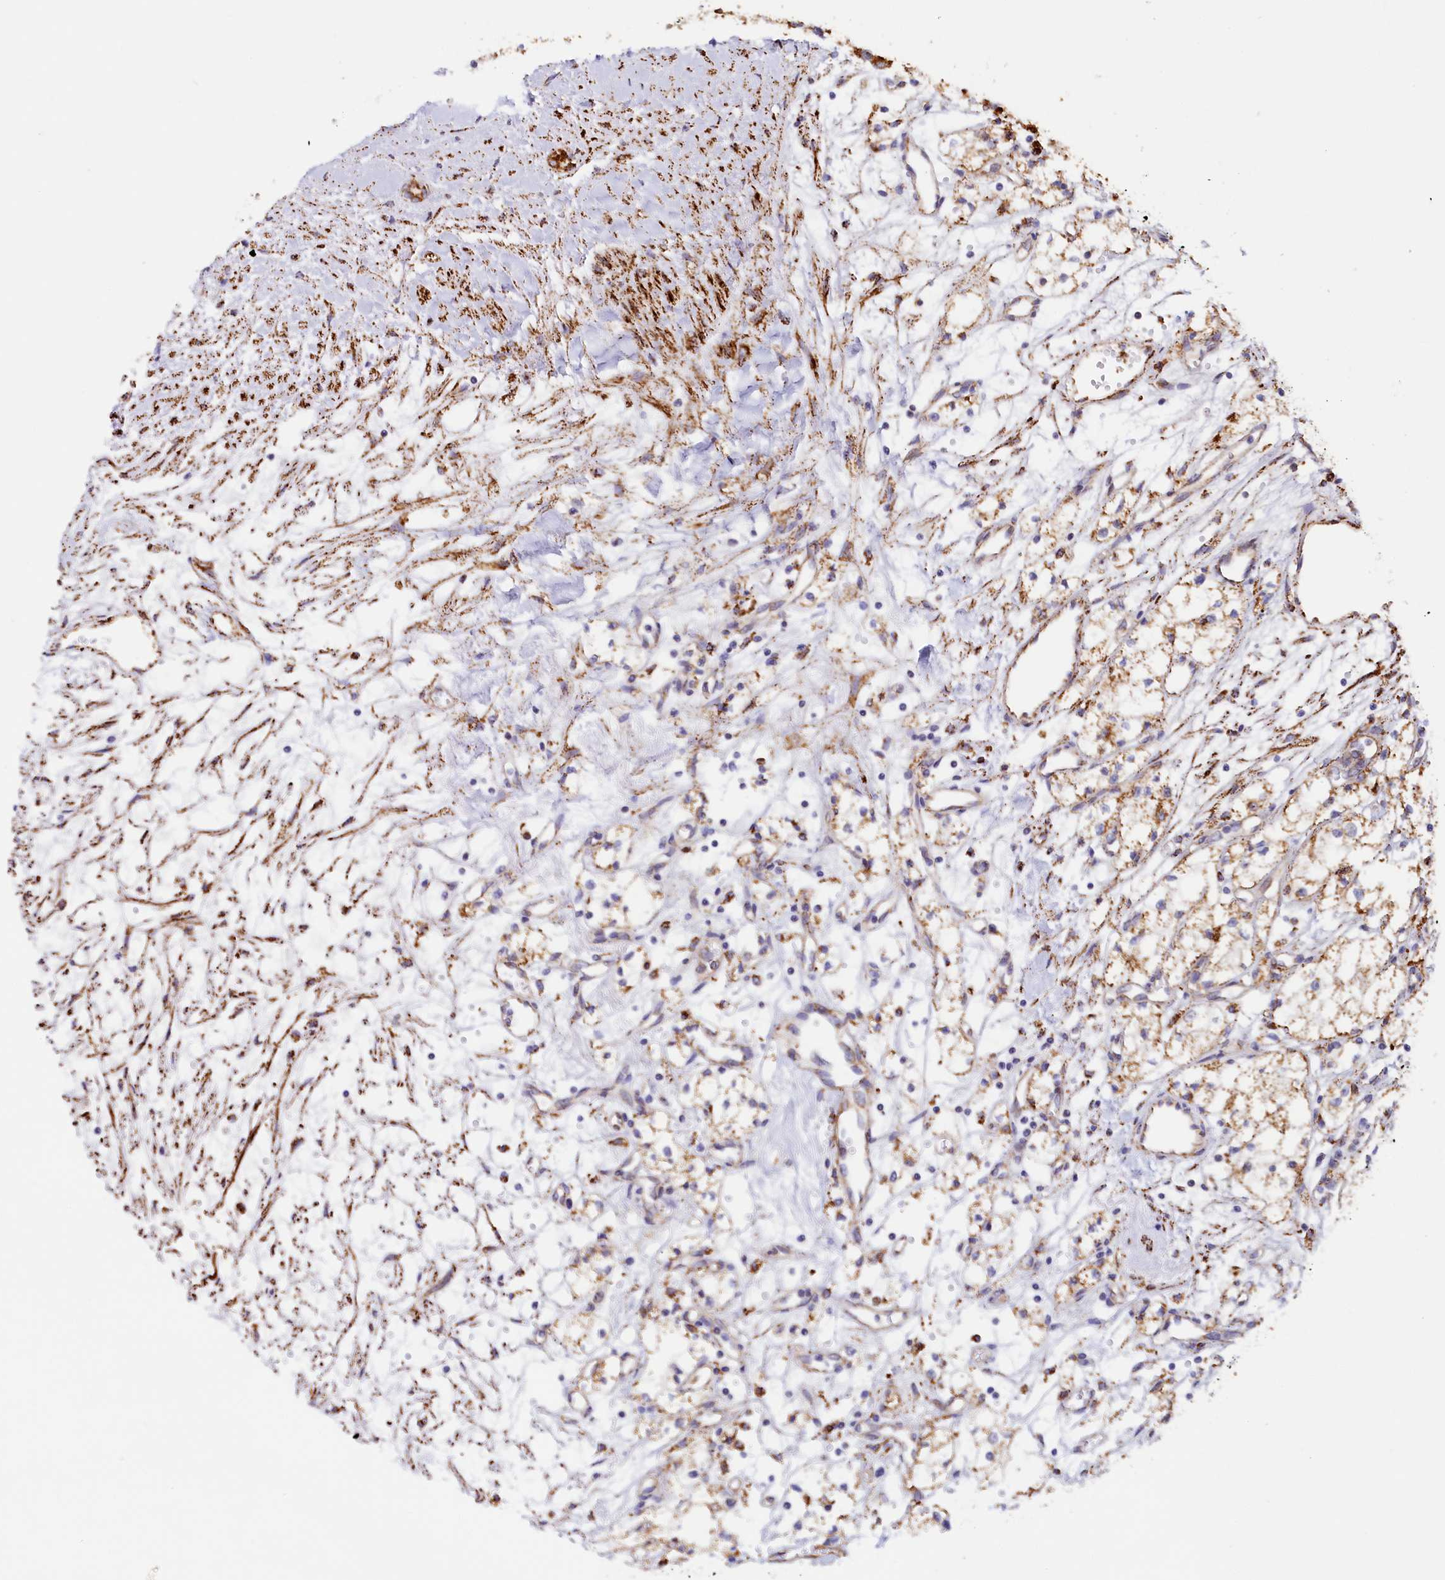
{"staining": {"intensity": "moderate", "quantity": ">75%", "location": "cytoplasmic/membranous"}, "tissue": "renal cancer", "cell_type": "Tumor cells", "image_type": "cancer", "snomed": [{"axis": "morphology", "description": "Adenocarcinoma, NOS"}, {"axis": "topography", "description": "Kidney"}], "caption": "Moderate cytoplasmic/membranous protein staining is present in about >75% of tumor cells in renal cancer.", "gene": "AKTIP", "patient": {"sex": "male", "age": 59}}